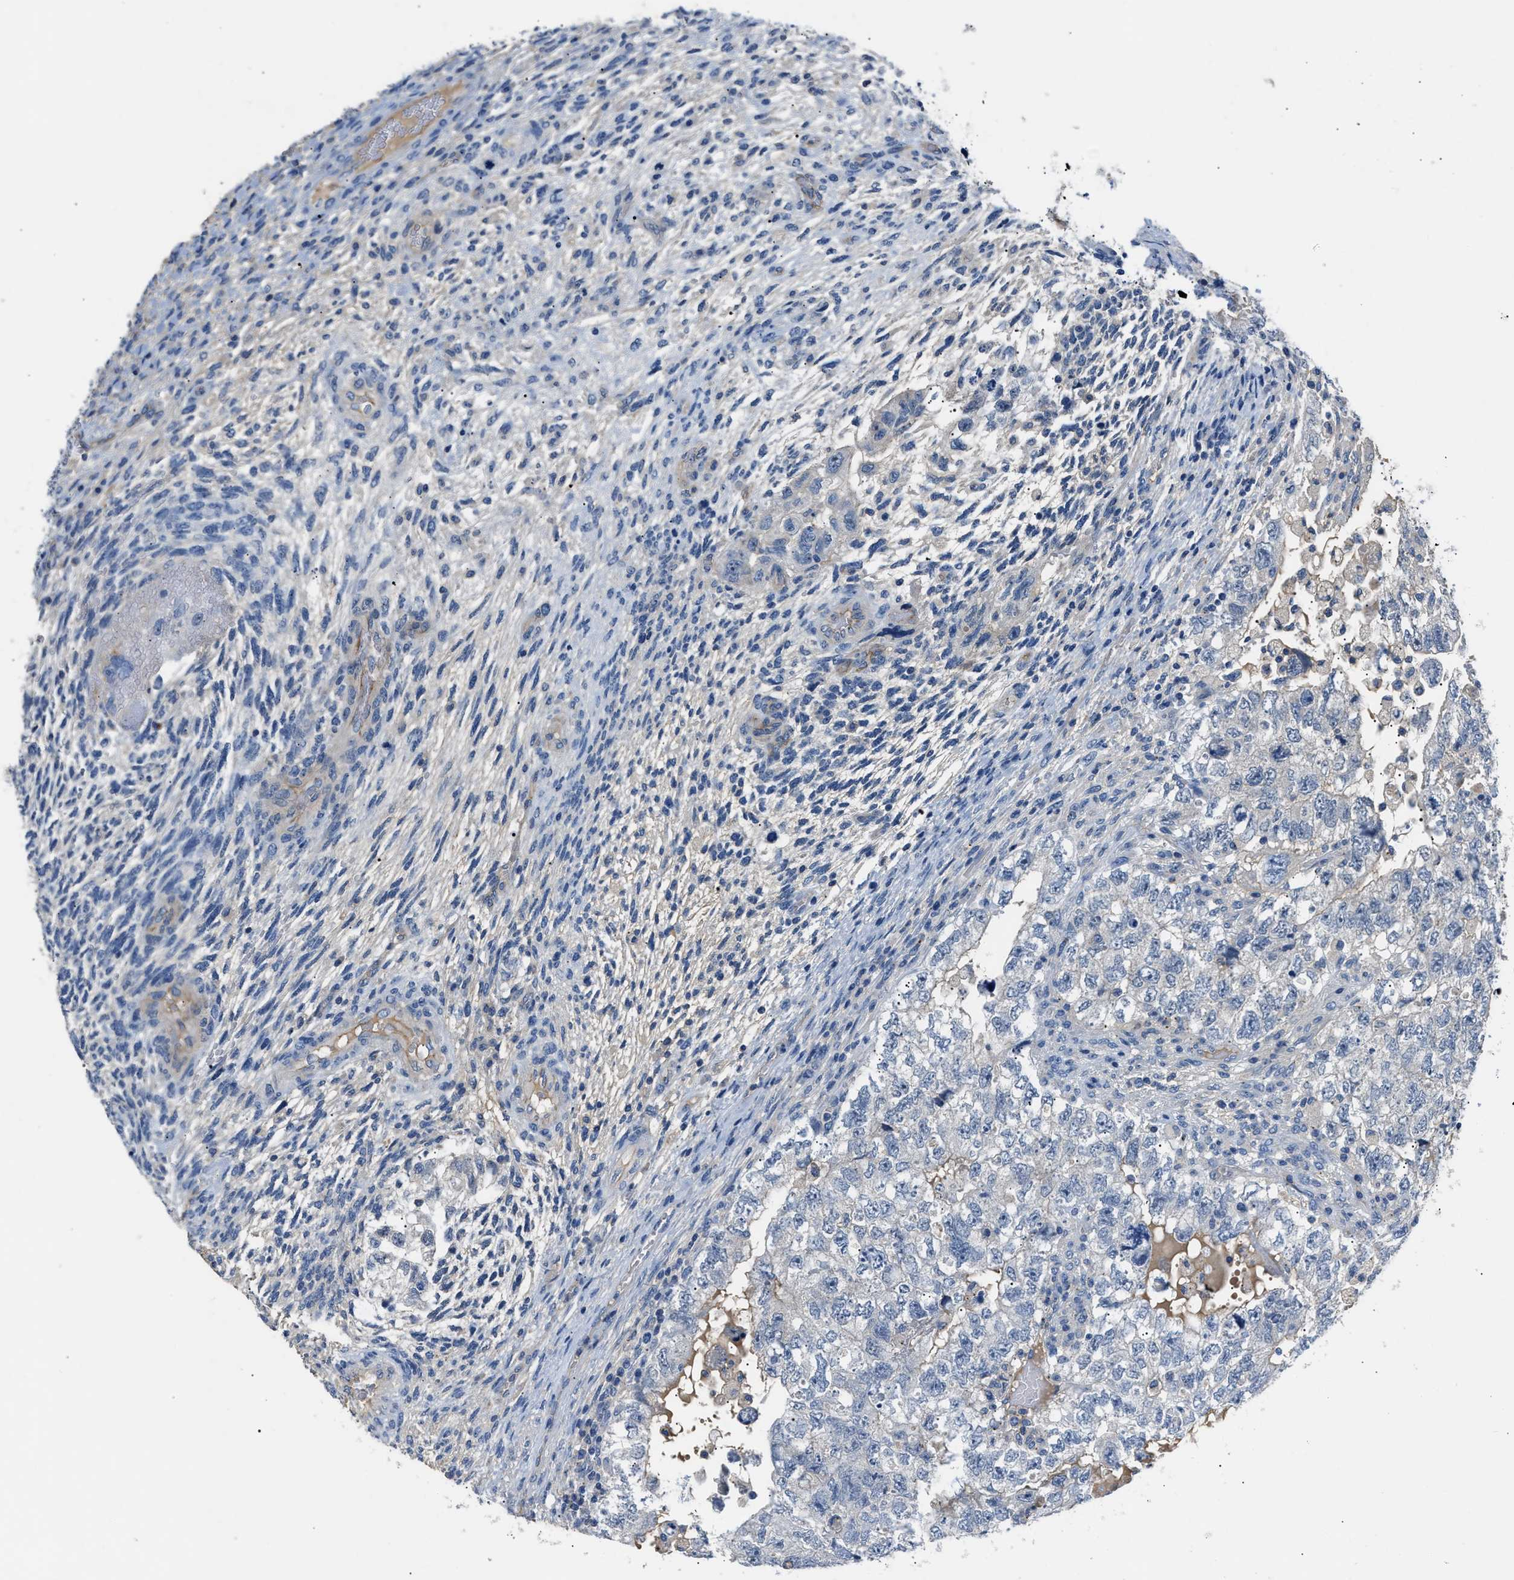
{"staining": {"intensity": "negative", "quantity": "none", "location": "none"}, "tissue": "testis cancer", "cell_type": "Tumor cells", "image_type": "cancer", "snomed": [{"axis": "morphology", "description": "Carcinoma, Embryonal, NOS"}, {"axis": "topography", "description": "Testis"}], "caption": "The image demonstrates no significant staining in tumor cells of testis cancer (embryonal carcinoma).", "gene": "DNAAF5", "patient": {"sex": "male", "age": 36}}